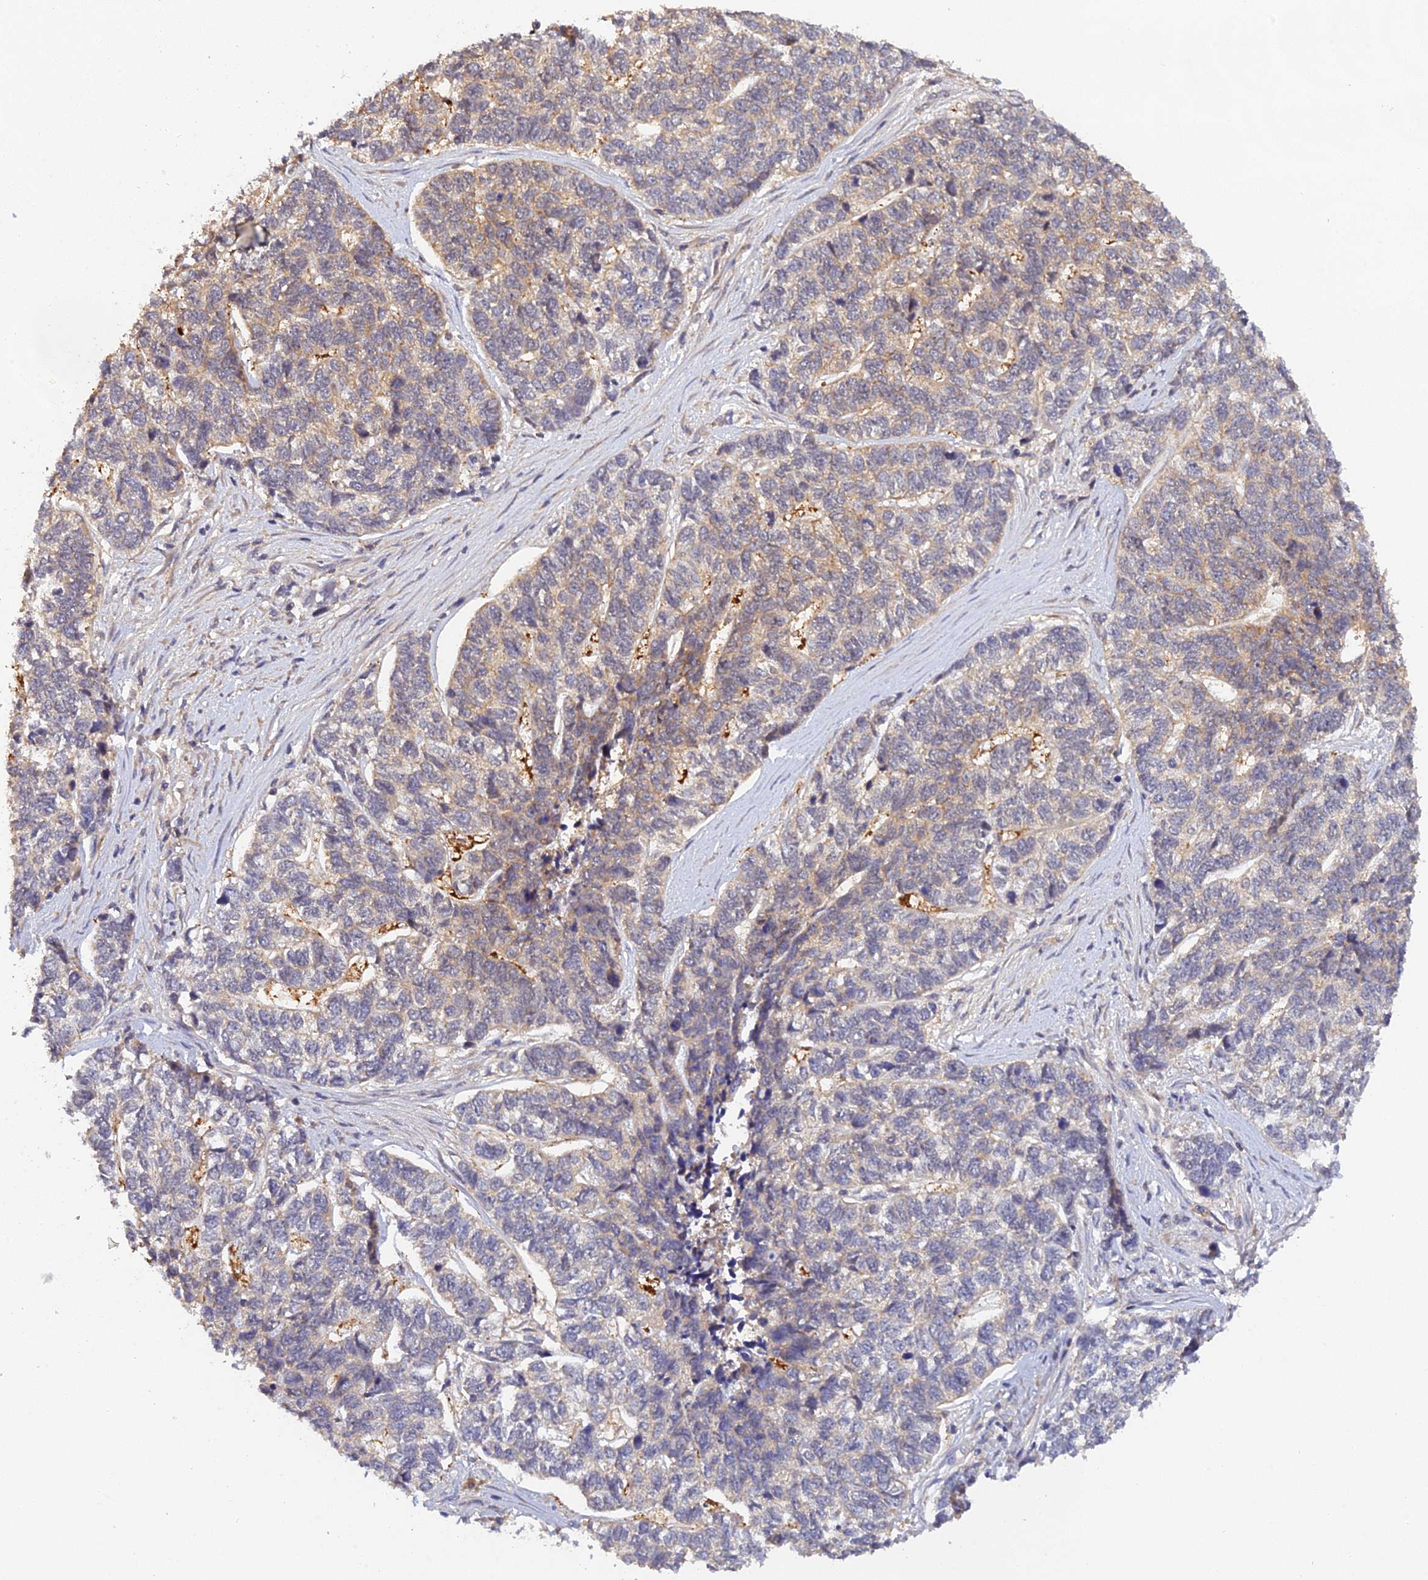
{"staining": {"intensity": "weak", "quantity": "<25%", "location": "cytoplasmic/membranous"}, "tissue": "skin cancer", "cell_type": "Tumor cells", "image_type": "cancer", "snomed": [{"axis": "morphology", "description": "Basal cell carcinoma"}, {"axis": "topography", "description": "Skin"}], "caption": "Immunohistochemistry (IHC) image of human skin basal cell carcinoma stained for a protein (brown), which exhibits no staining in tumor cells.", "gene": "ZNF436", "patient": {"sex": "female", "age": 65}}